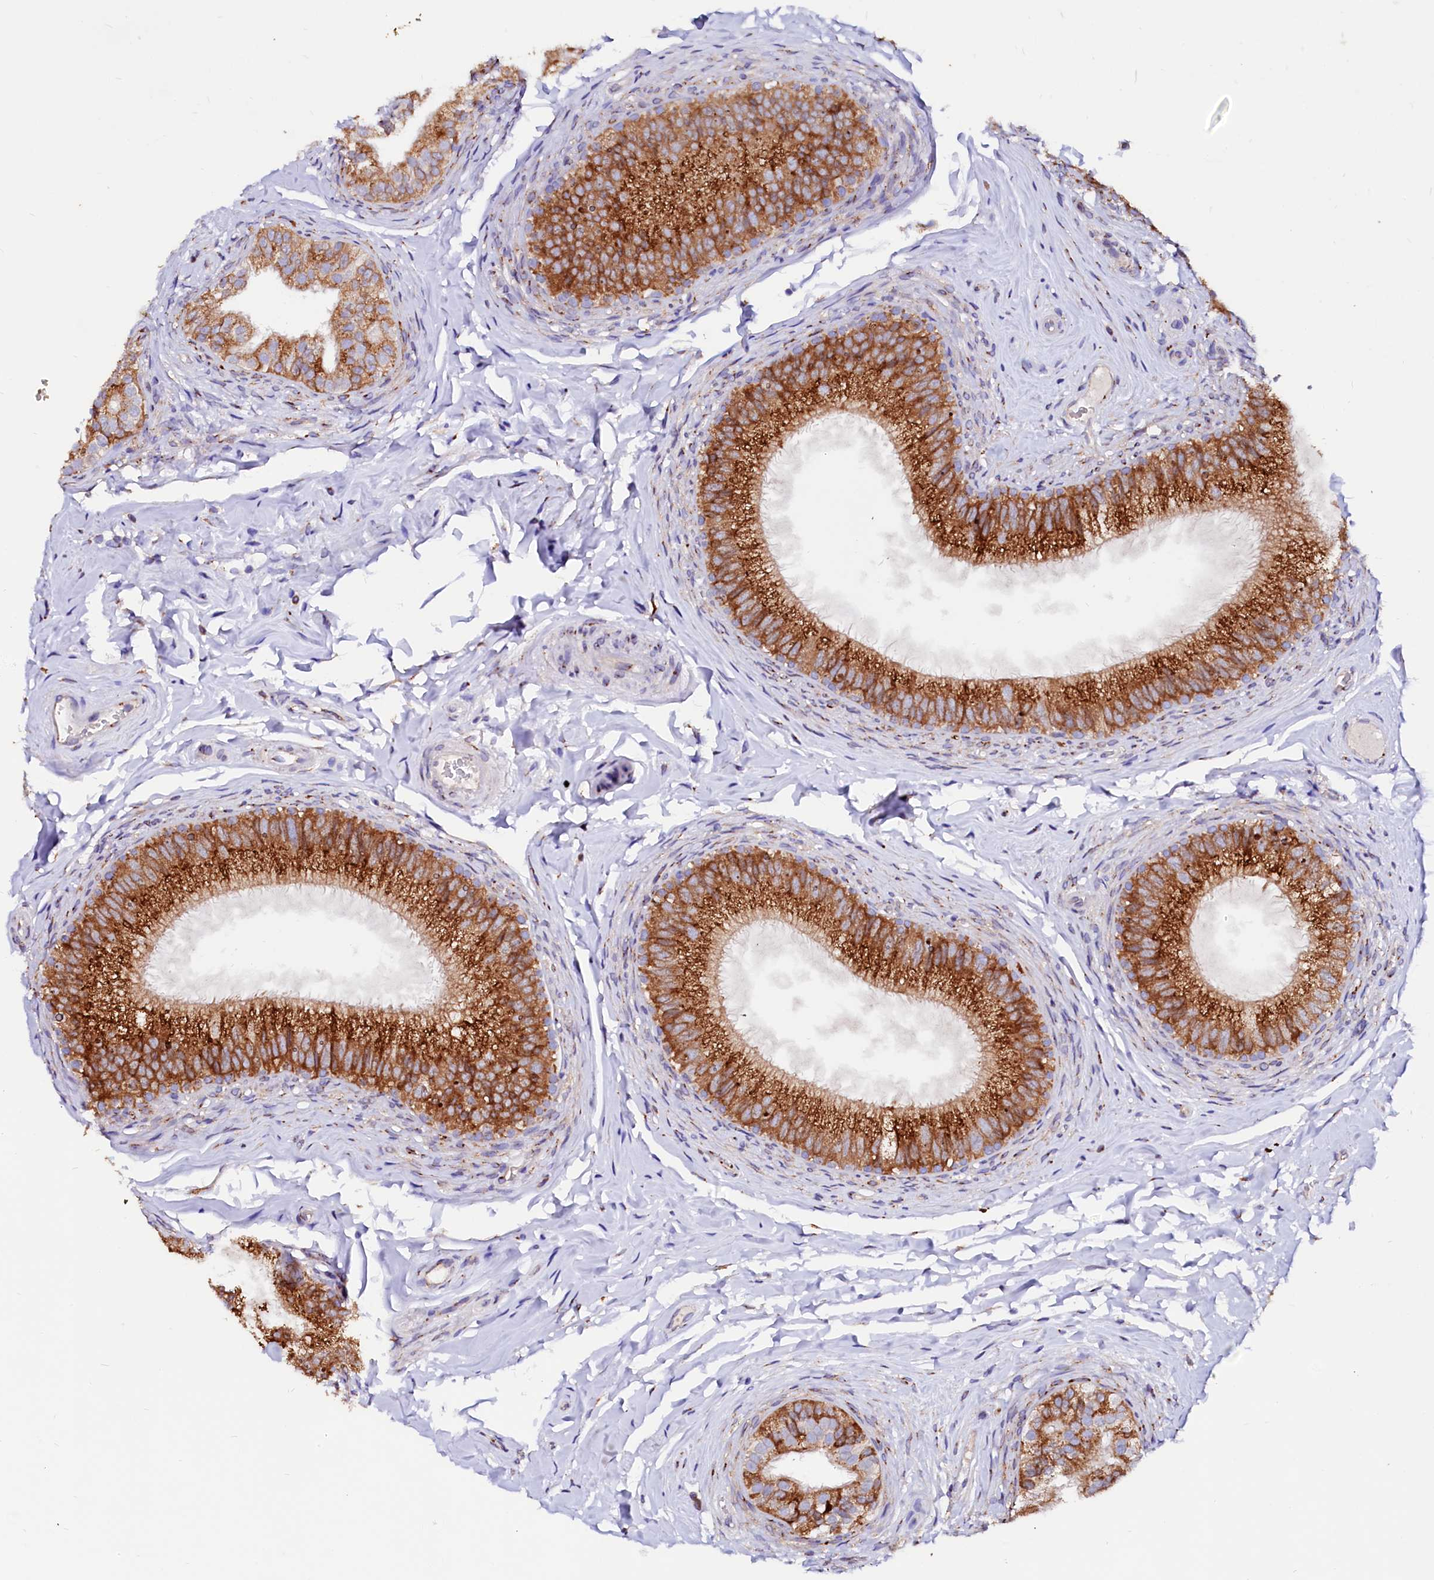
{"staining": {"intensity": "strong", "quantity": ">75%", "location": "cytoplasmic/membranous"}, "tissue": "epididymis", "cell_type": "Glandular cells", "image_type": "normal", "snomed": [{"axis": "morphology", "description": "Normal tissue, NOS"}, {"axis": "topography", "description": "Epididymis"}], "caption": "Benign epididymis was stained to show a protein in brown. There is high levels of strong cytoplasmic/membranous expression in approximately >75% of glandular cells.", "gene": "LMAN1", "patient": {"sex": "male", "age": 49}}